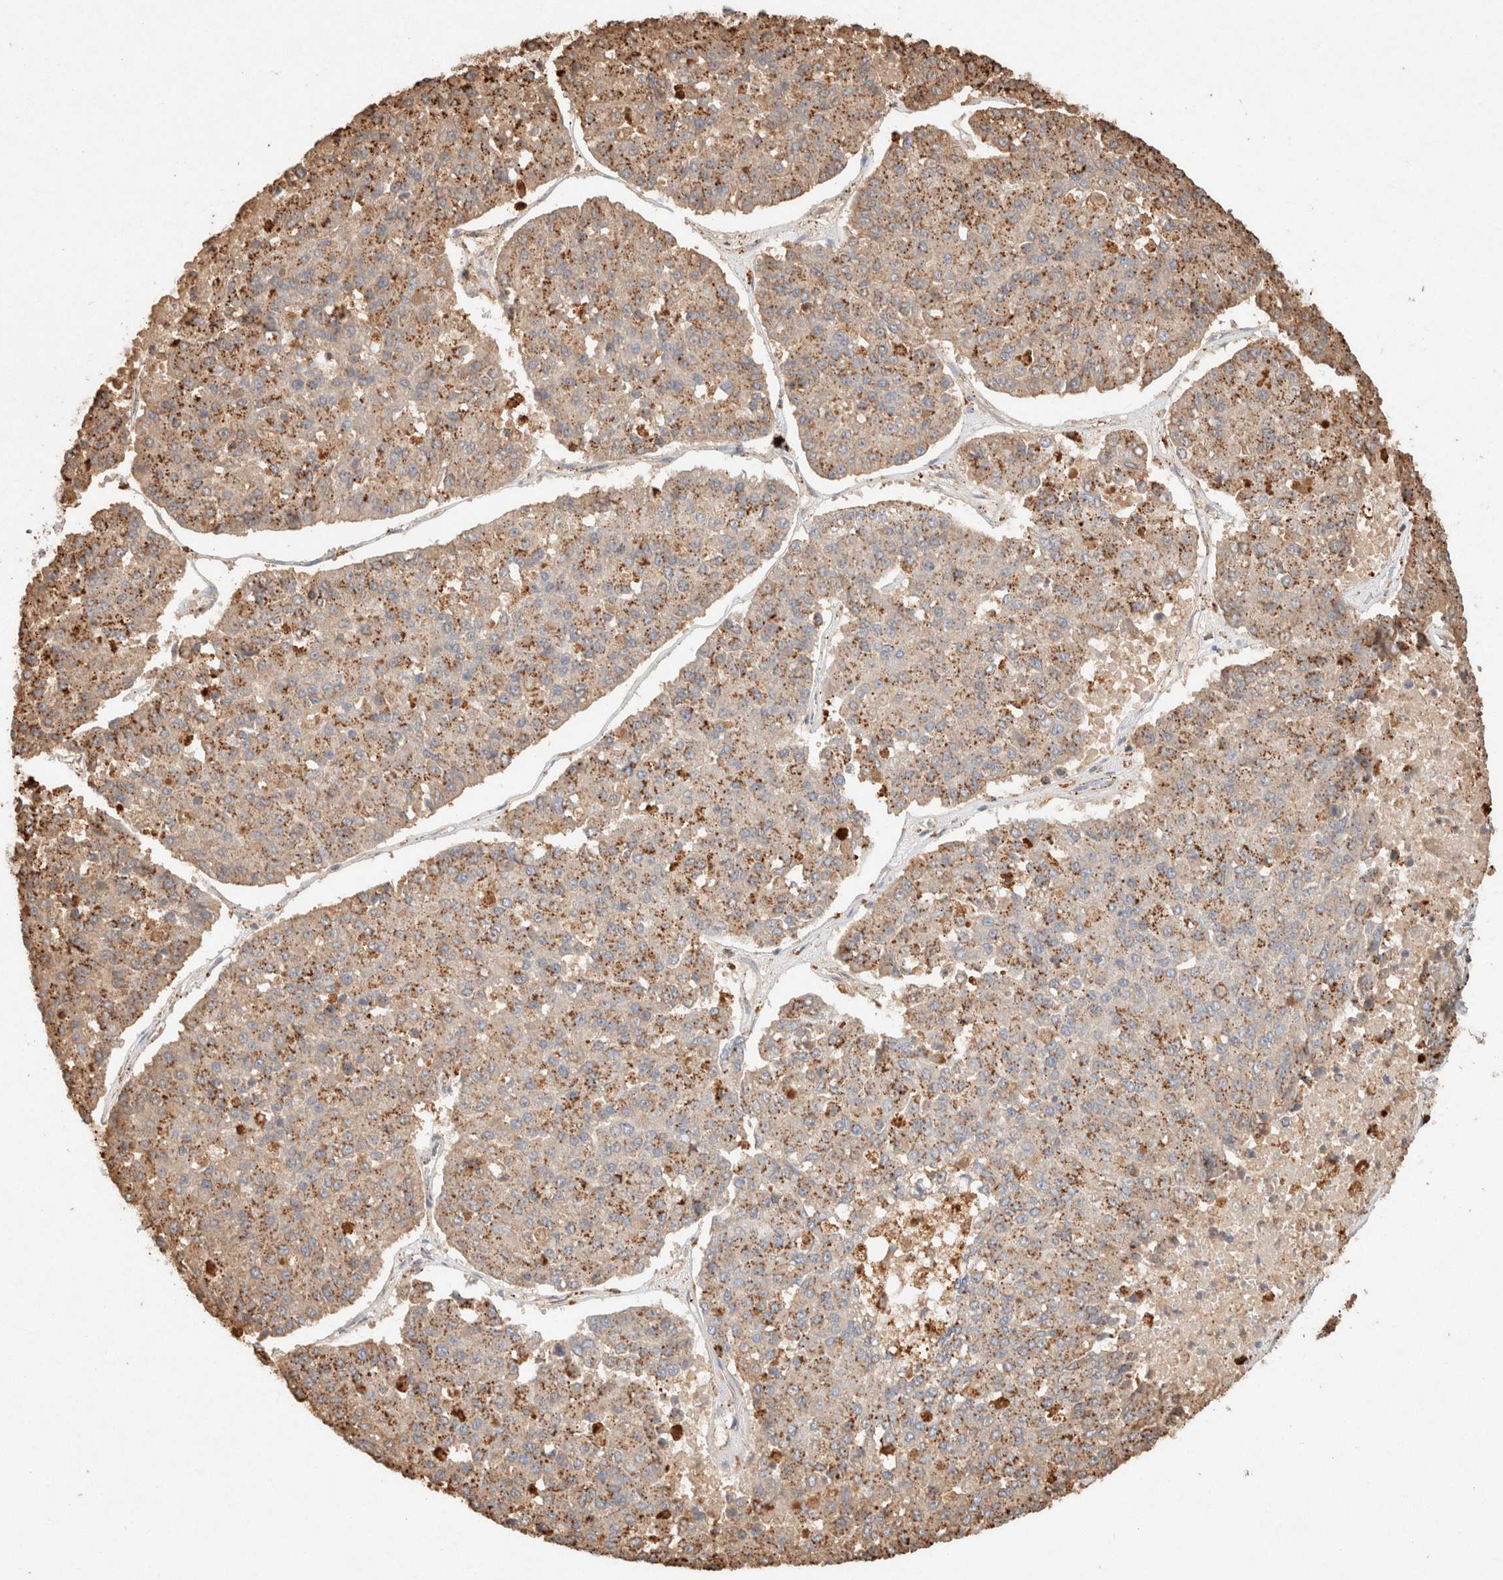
{"staining": {"intensity": "moderate", "quantity": ">75%", "location": "cytoplasmic/membranous"}, "tissue": "pancreatic cancer", "cell_type": "Tumor cells", "image_type": "cancer", "snomed": [{"axis": "morphology", "description": "Adenocarcinoma, NOS"}, {"axis": "topography", "description": "Pancreas"}], "caption": "Pancreatic adenocarcinoma stained for a protein (brown) demonstrates moderate cytoplasmic/membranous positive positivity in about >75% of tumor cells.", "gene": "CTSC", "patient": {"sex": "male", "age": 50}}